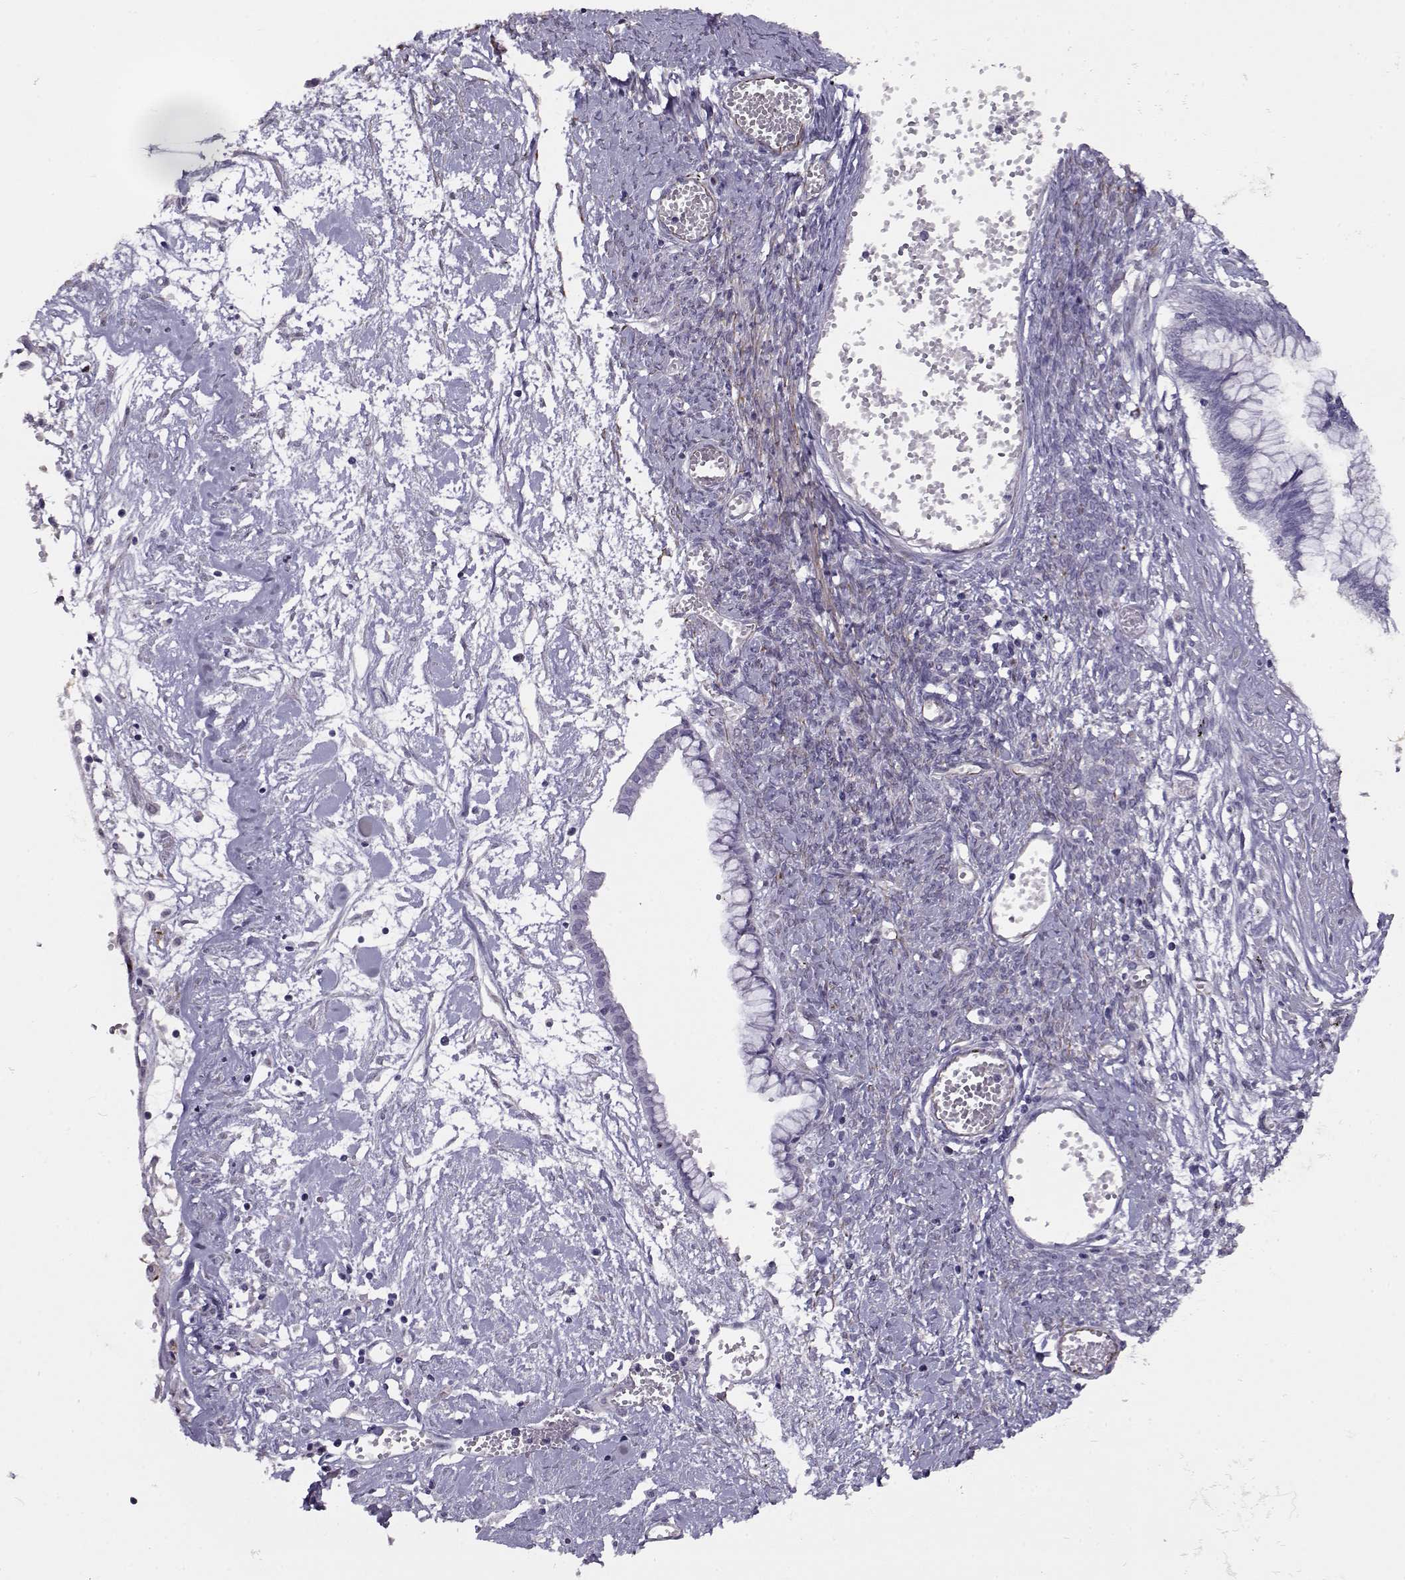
{"staining": {"intensity": "negative", "quantity": "none", "location": "none"}, "tissue": "ovarian cancer", "cell_type": "Tumor cells", "image_type": "cancer", "snomed": [{"axis": "morphology", "description": "Cystadenocarcinoma, mucinous, NOS"}, {"axis": "topography", "description": "Ovary"}], "caption": "Immunohistochemistry photomicrograph of human mucinous cystadenocarcinoma (ovarian) stained for a protein (brown), which exhibits no expression in tumor cells. (DAB (3,3'-diaminobenzidine) IHC with hematoxylin counter stain).", "gene": "NPW", "patient": {"sex": "female", "age": 67}}